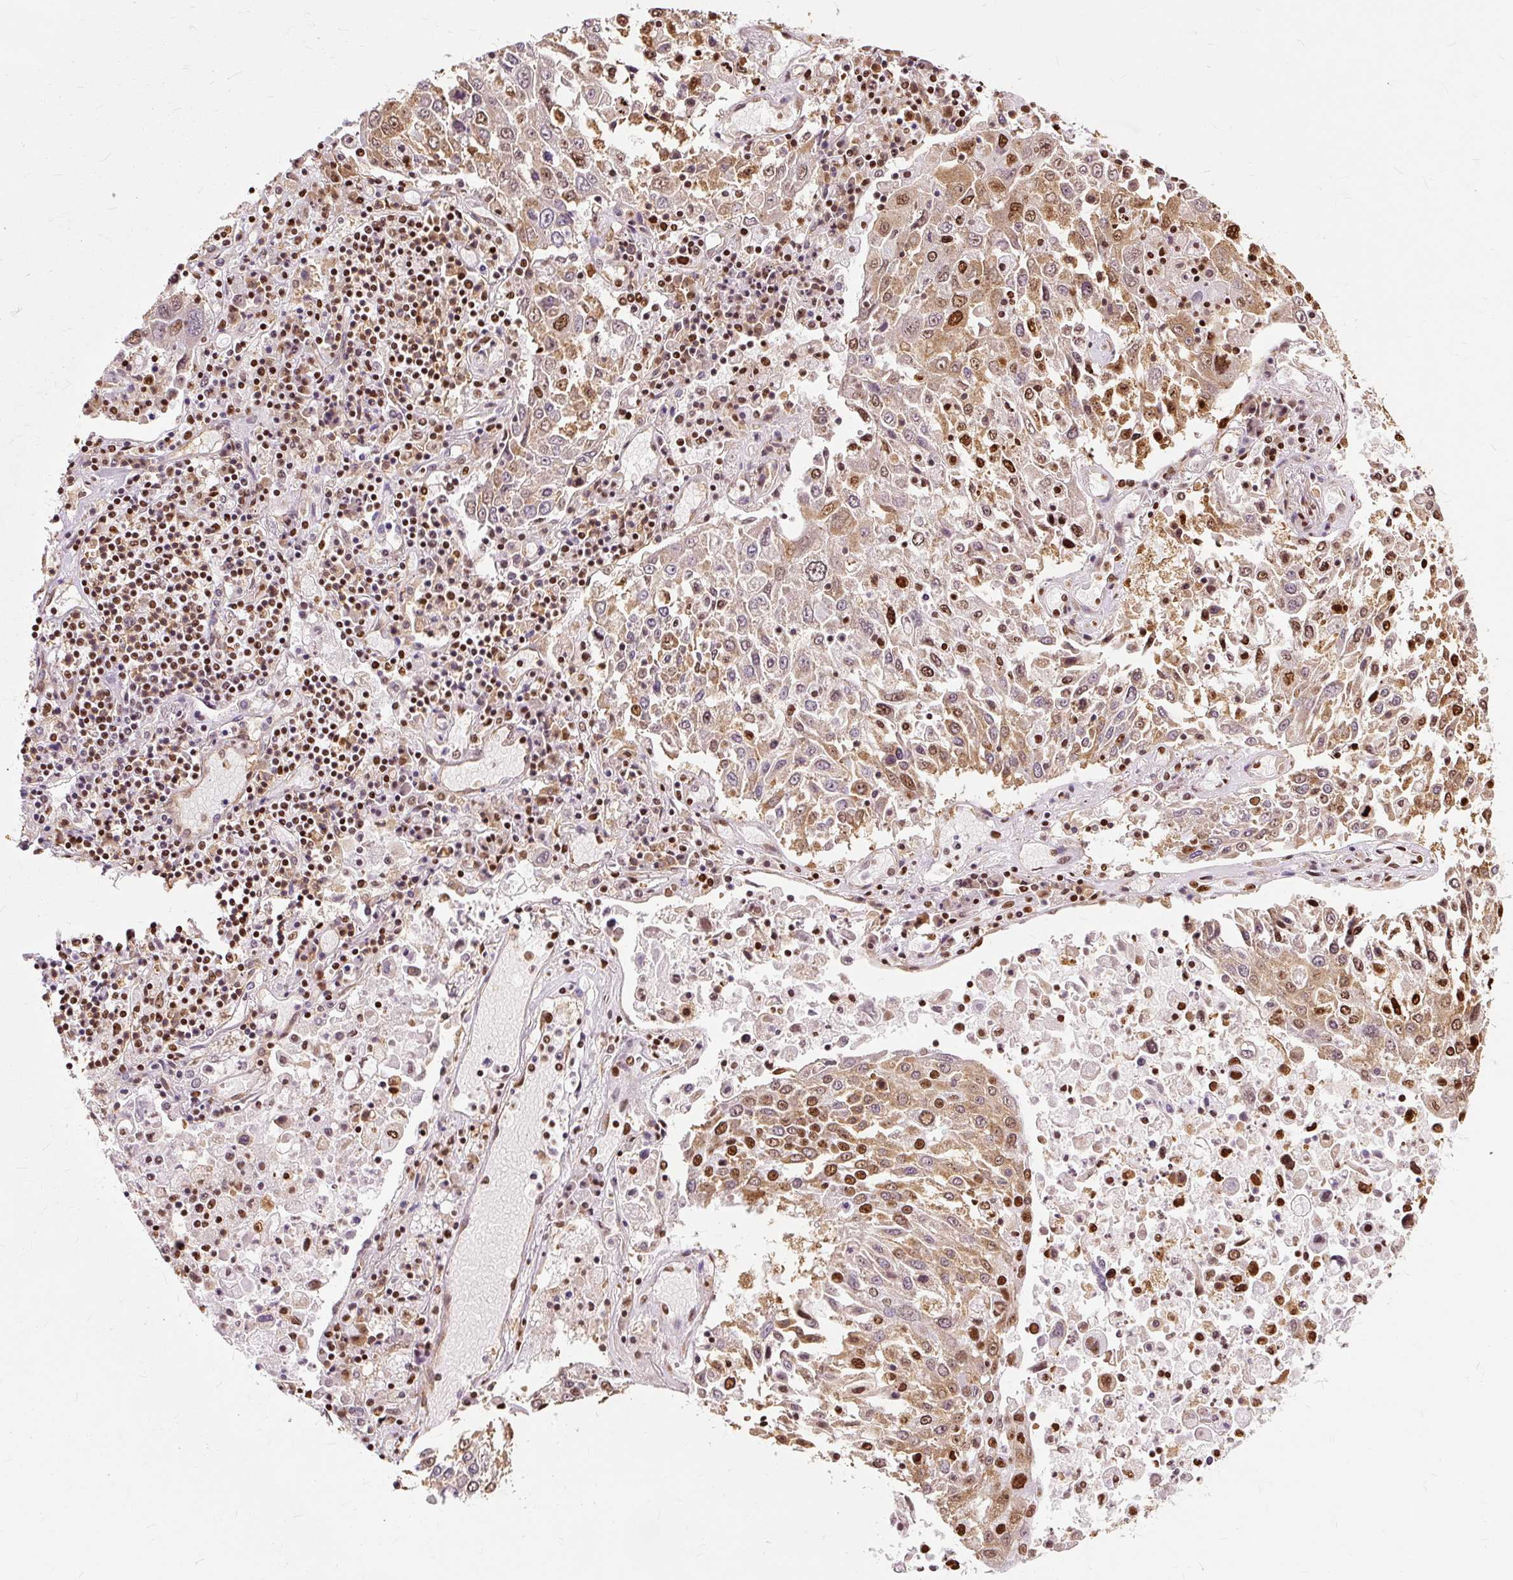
{"staining": {"intensity": "moderate", "quantity": ">75%", "location": "cytoplasmic/membranous,nuclear"}, "tissue": "lung cancer", "cell_type": "Tumor cells", "image_type": "cancer", "snomed": [{"axis": "morphology", "description": "Squamous cell carcinoma, NOS"}, {"axis": "topography", "description": "Lung"}], "caption": "Lung squamous cell carcinoma stained with immunohistochemistry shows moderate cytoplasmic/membranous and nuclear positivity in about >75% of tumor cells. The staining is performed using DAB (3,3'-diaminobenzidine) brown chromogen to label protein expression. The nuclei are counter-stained blue using hematoxylin.", "gene": "XRCC6", "patient": {"sex": "male", "age": 65}}